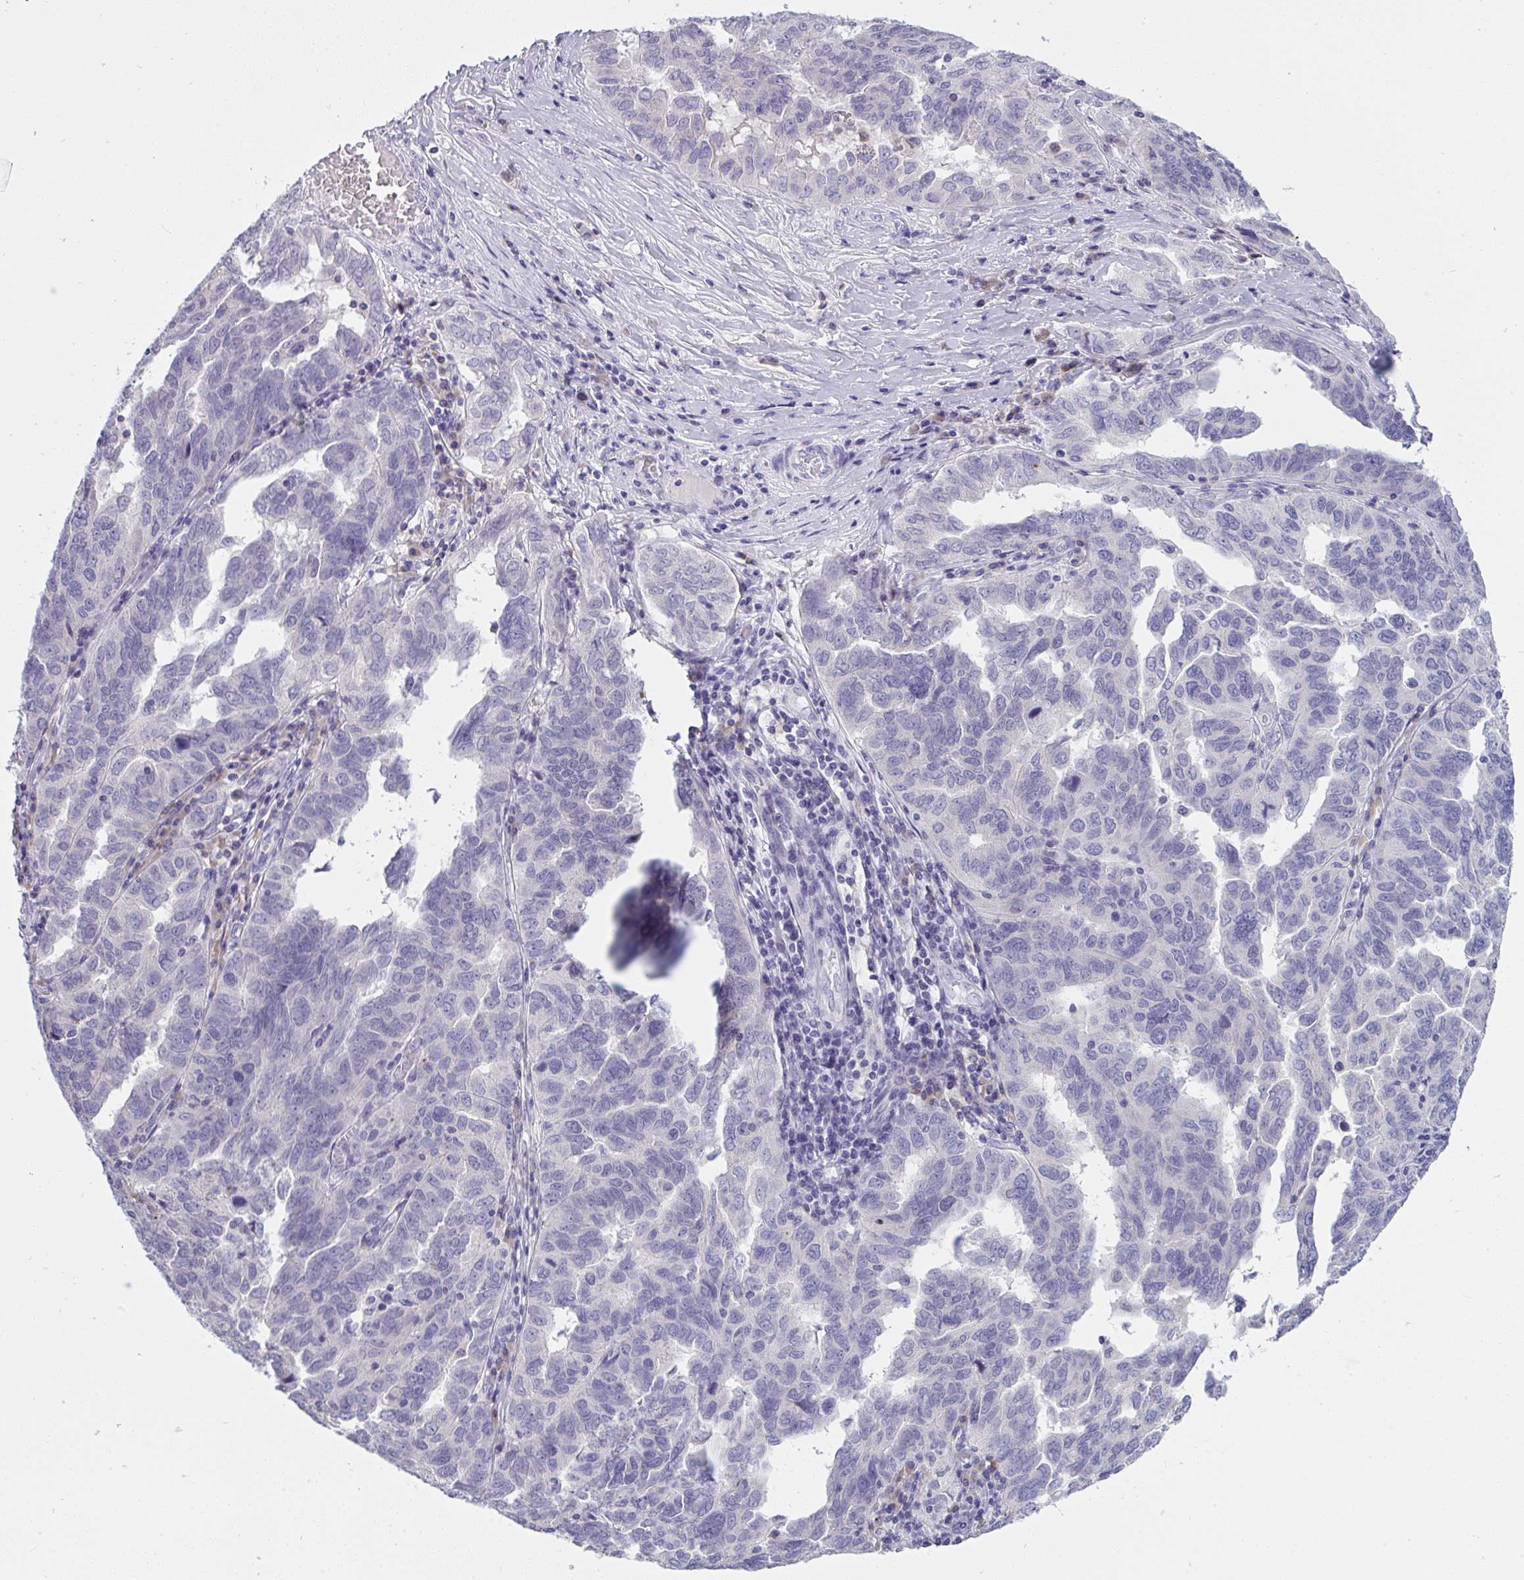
{"staining": {"intensity": "negative", "quantity": "none", "location": "none"}, "tissue": "ovarian cancer", "cell_type": "Tumor cells", "image_type": "cancer", "snomed": [{"axis": "morphology", "description": "Cystadenocarcinoma, serous, NOS"}, {"axis": "topography", "description": "Ovary"}], "caption": "The micrograph shows no staining of tumor cells in serous cystadenocarcinoma (ovarian).", "gene": "TMEM41A", "patient": {"sex": "female", "age": 64}}